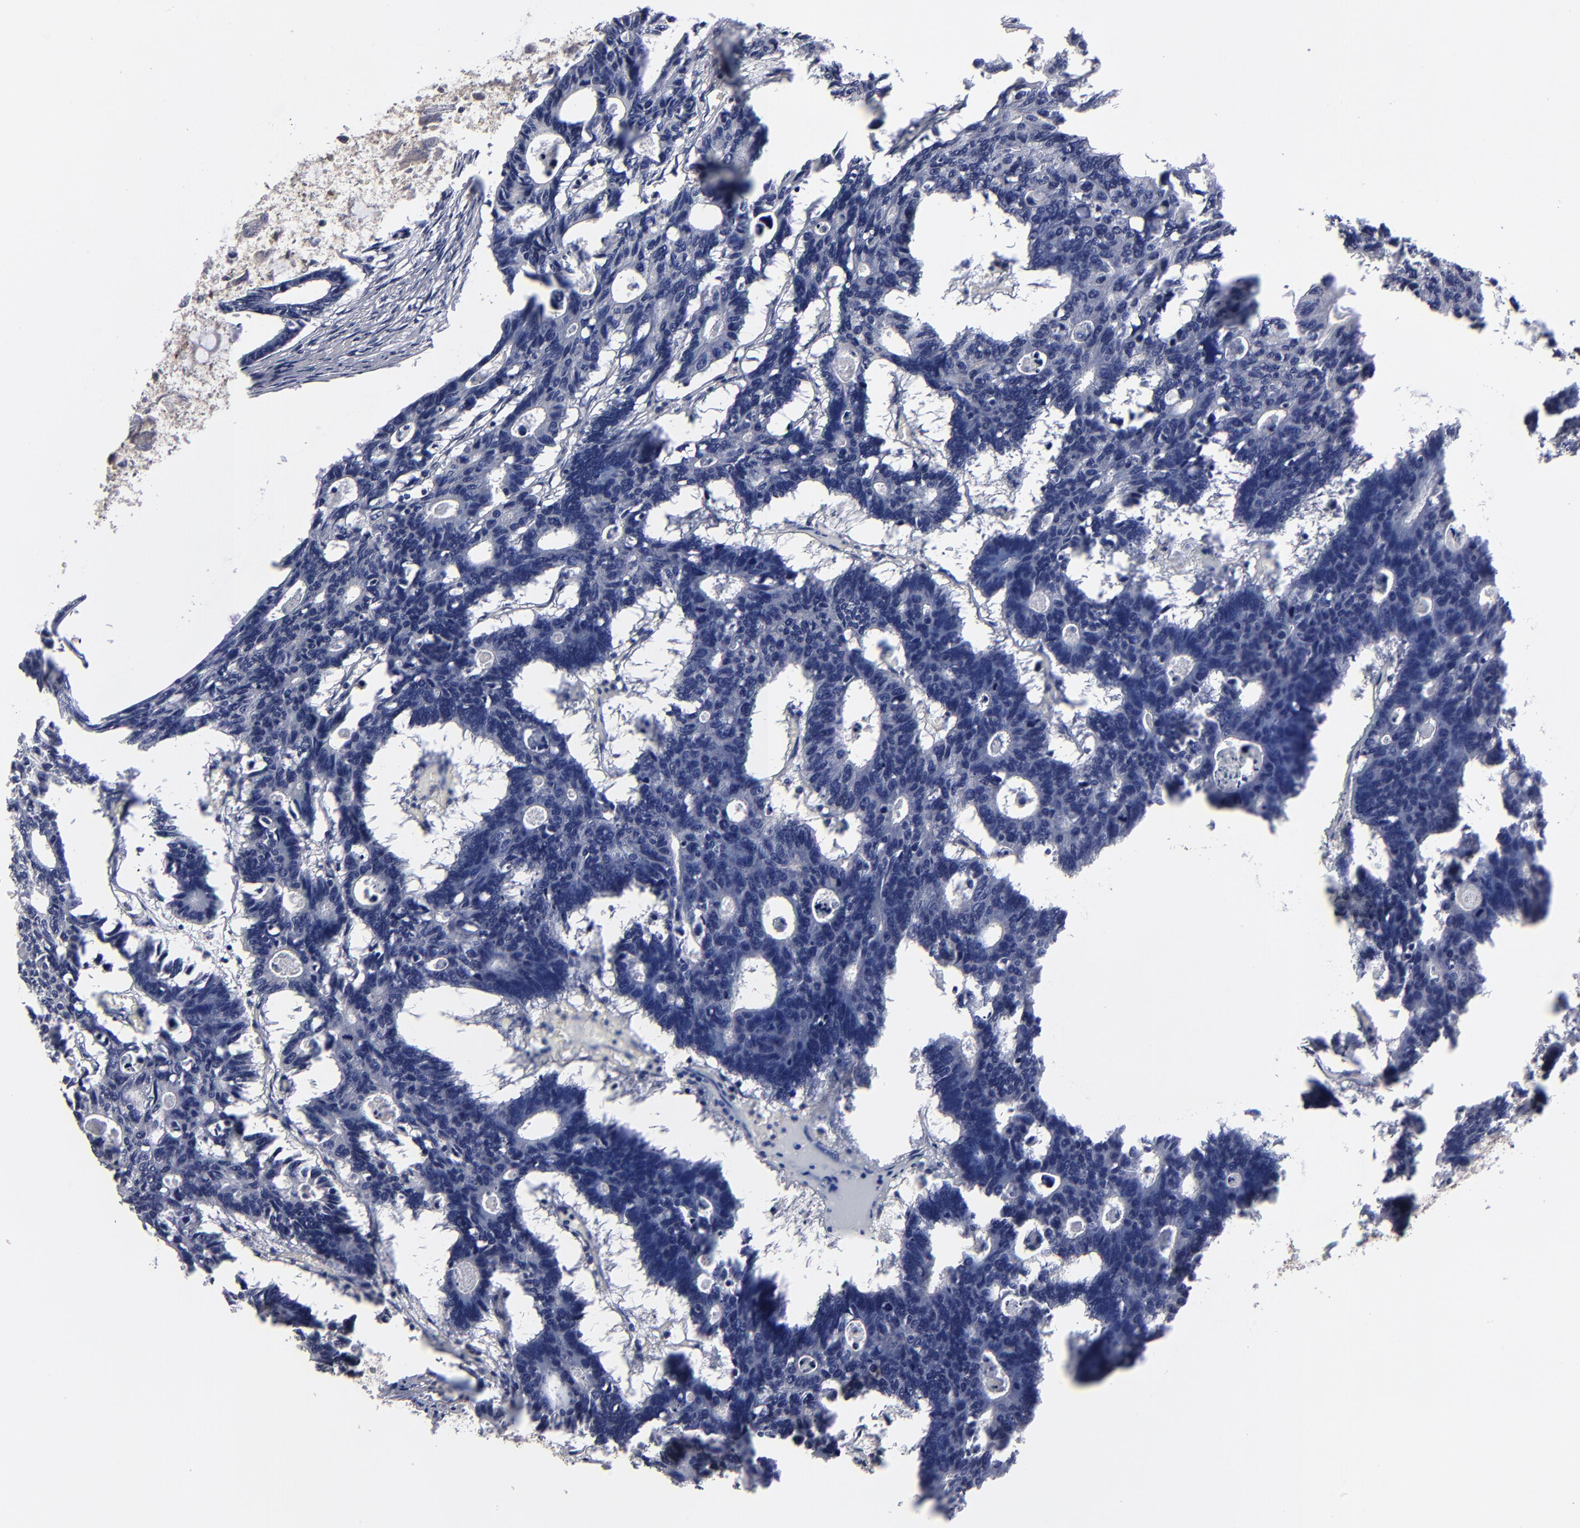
{"staining": {"intensity": "negative", "quantity": "none", "location": "none"}, "tissue": "colorectal cancer", "cell_type": "Tumor cells", "image_type": "cancer", "snomed": [{"axis": "morphology", "description": "Adenocarcinoma, NOS"}, {"axis": "topography", "description": "Colon"}], "caption": "Tumor cells show no significant staining in adenocarcinoma (colorectal).", "gene": "CEP97", "patient": {"sex": "female", "age": 55}}